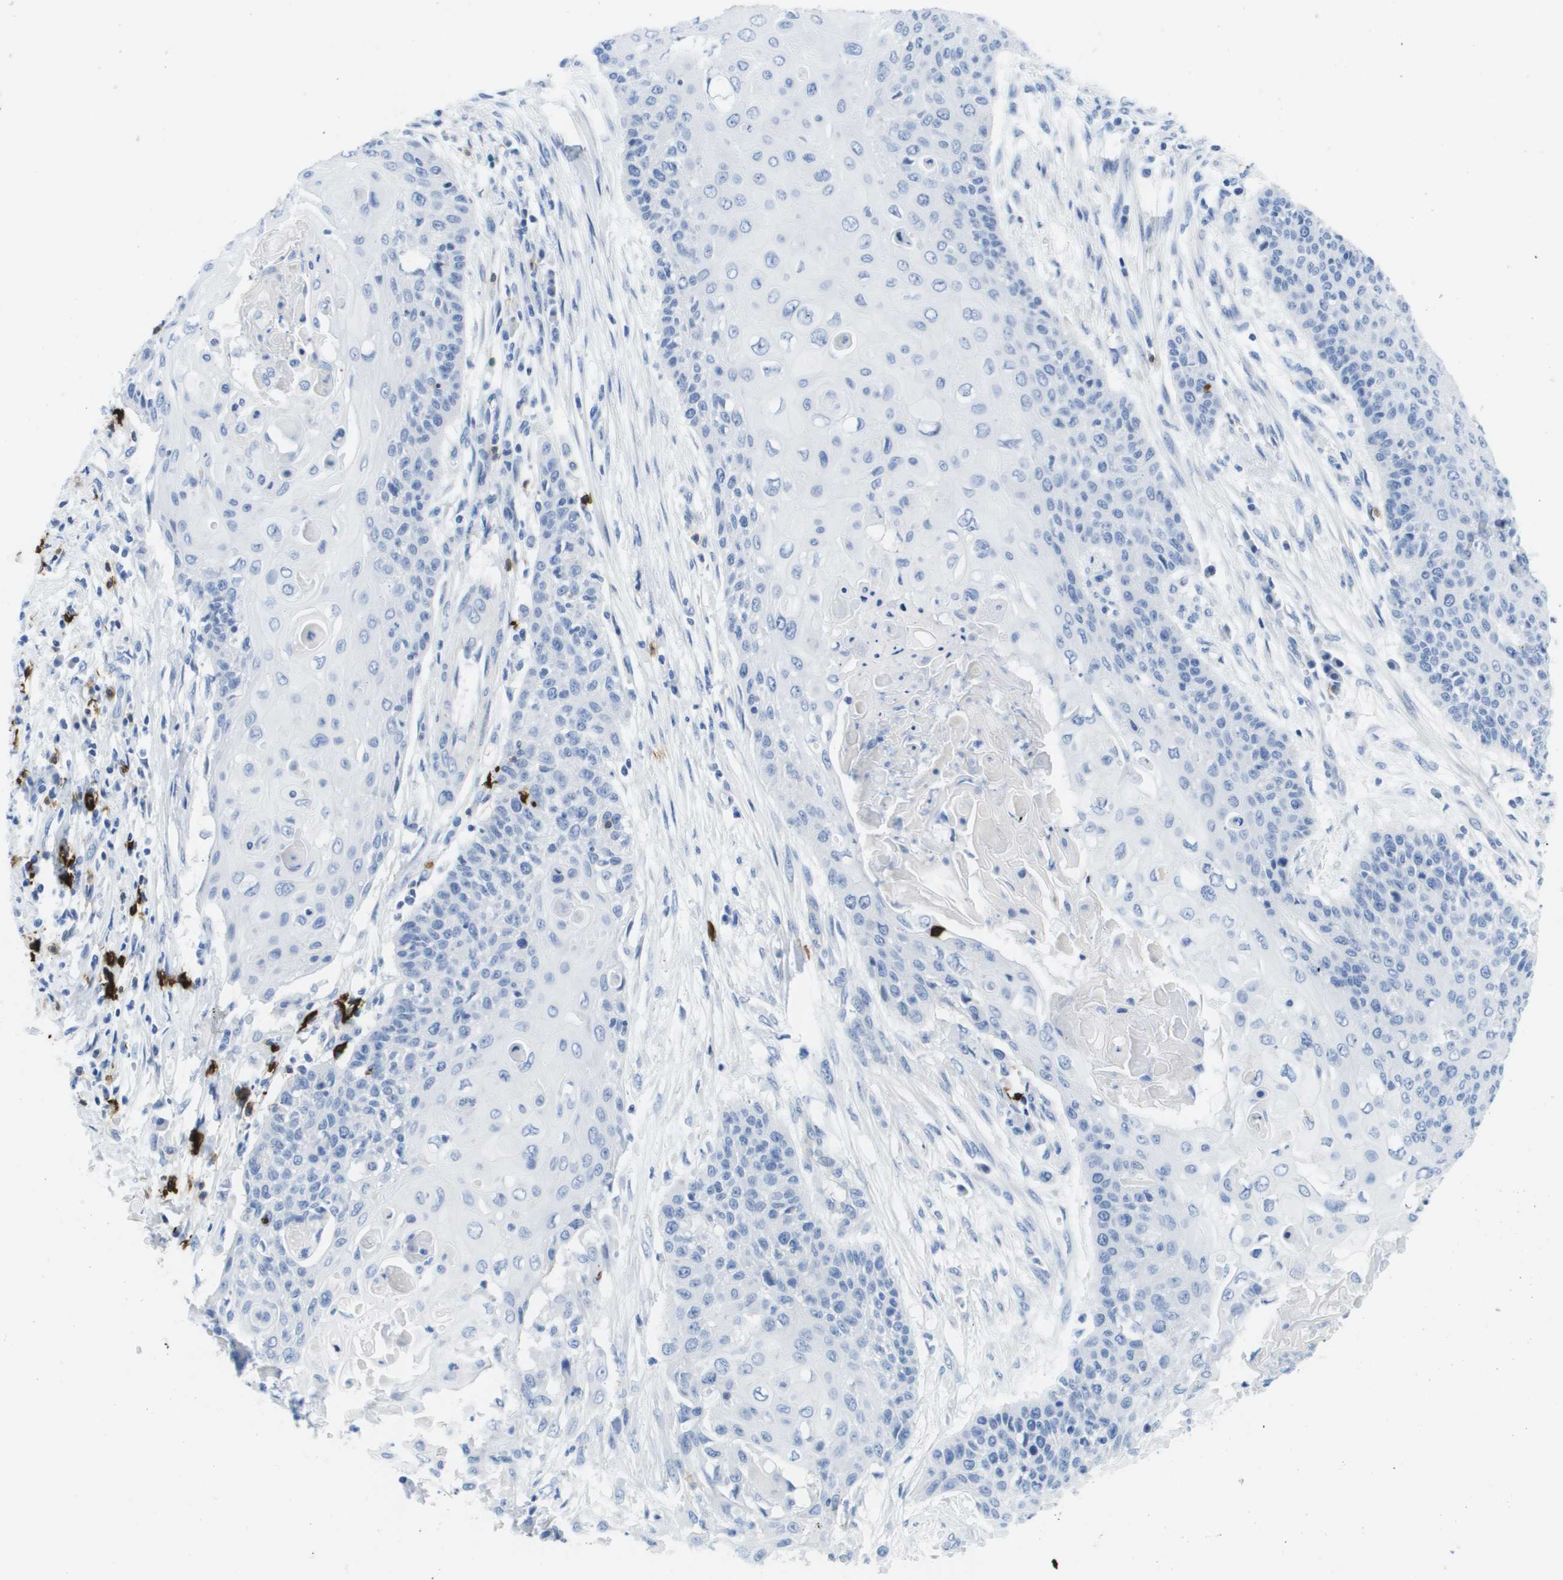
{"staining": {"intensity": "negative", "quantity": "none", "location": "none"}, "tissue": "cervical cancer", "cell_type": "Tumor cells", "image_type": "cancer", "snomed": [{"axis": "morphology", "description": "Squamous cell carcinoma, NOS"}, {"axis": "topography", "description": "Cervix"}], "caption": "A high-resolution photomicrograph shows IHC staining of cervical cancer (squamous cell carcinoma), which reveals no significant staining in tumor cells. Nuclei are stained in blue.", "gene": "MS4A1", "patient": {"sex": "female", "age": 39}}